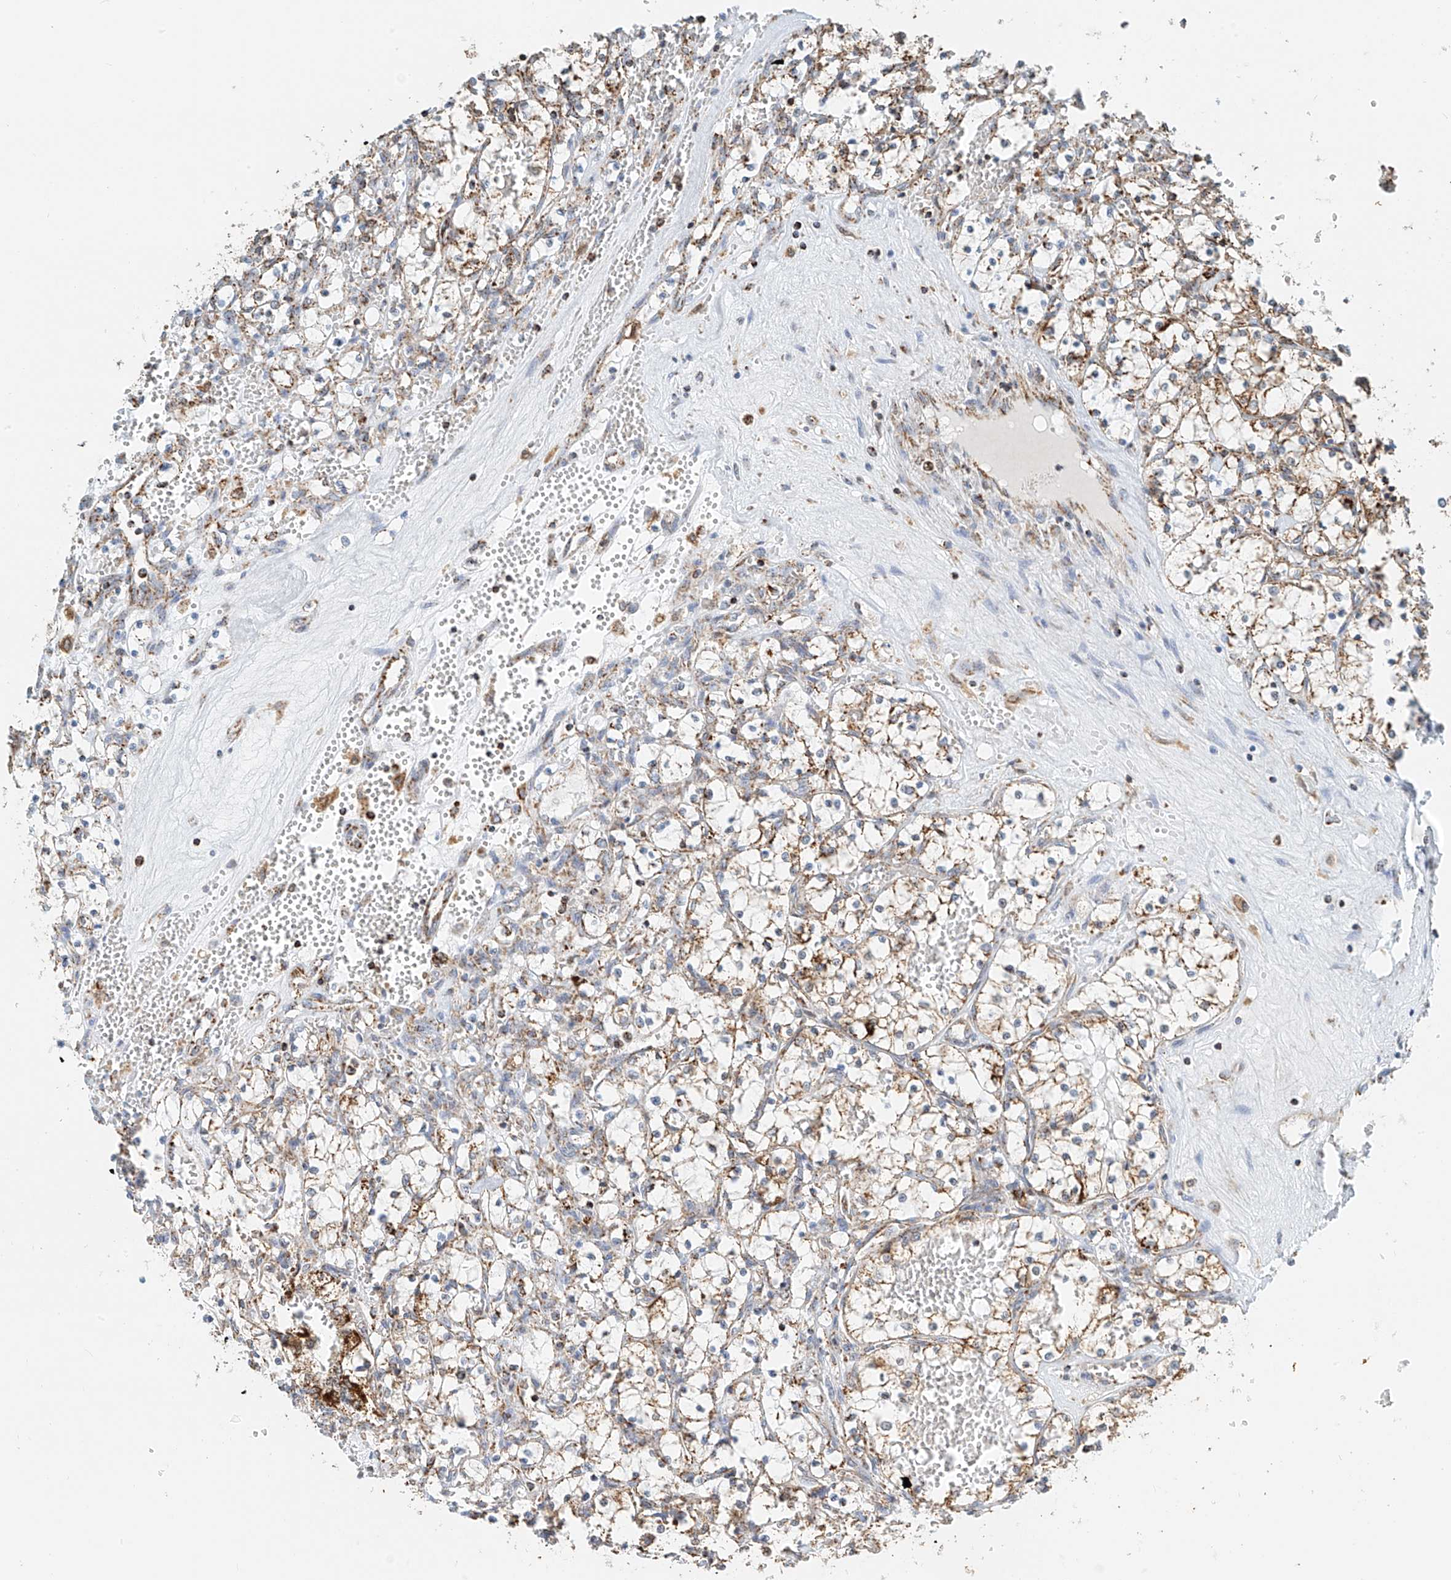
{"staining": {"intensity": "moderate", "quantity": "<25%", "location": "cytoplasmic/membranous,nuclear"}, "tissue": "renal cancer", "cell_type": "Tumor cells", "image_type": "cancer", "snomed": [{"axis": "morphology", "description": "Adenocarcinoma, NOS"}, {"axis": "topography", "description": "Kidney"}], "caption": "IHC (DAB) staining of renal cancer (adenocarcinoma) shows moderate cytoplasmic/membranous and nuclear protein staining in approximately <25% of tumor cells.", "gene": "PPA2", "patient": {"sex": "female", "age": 69}}